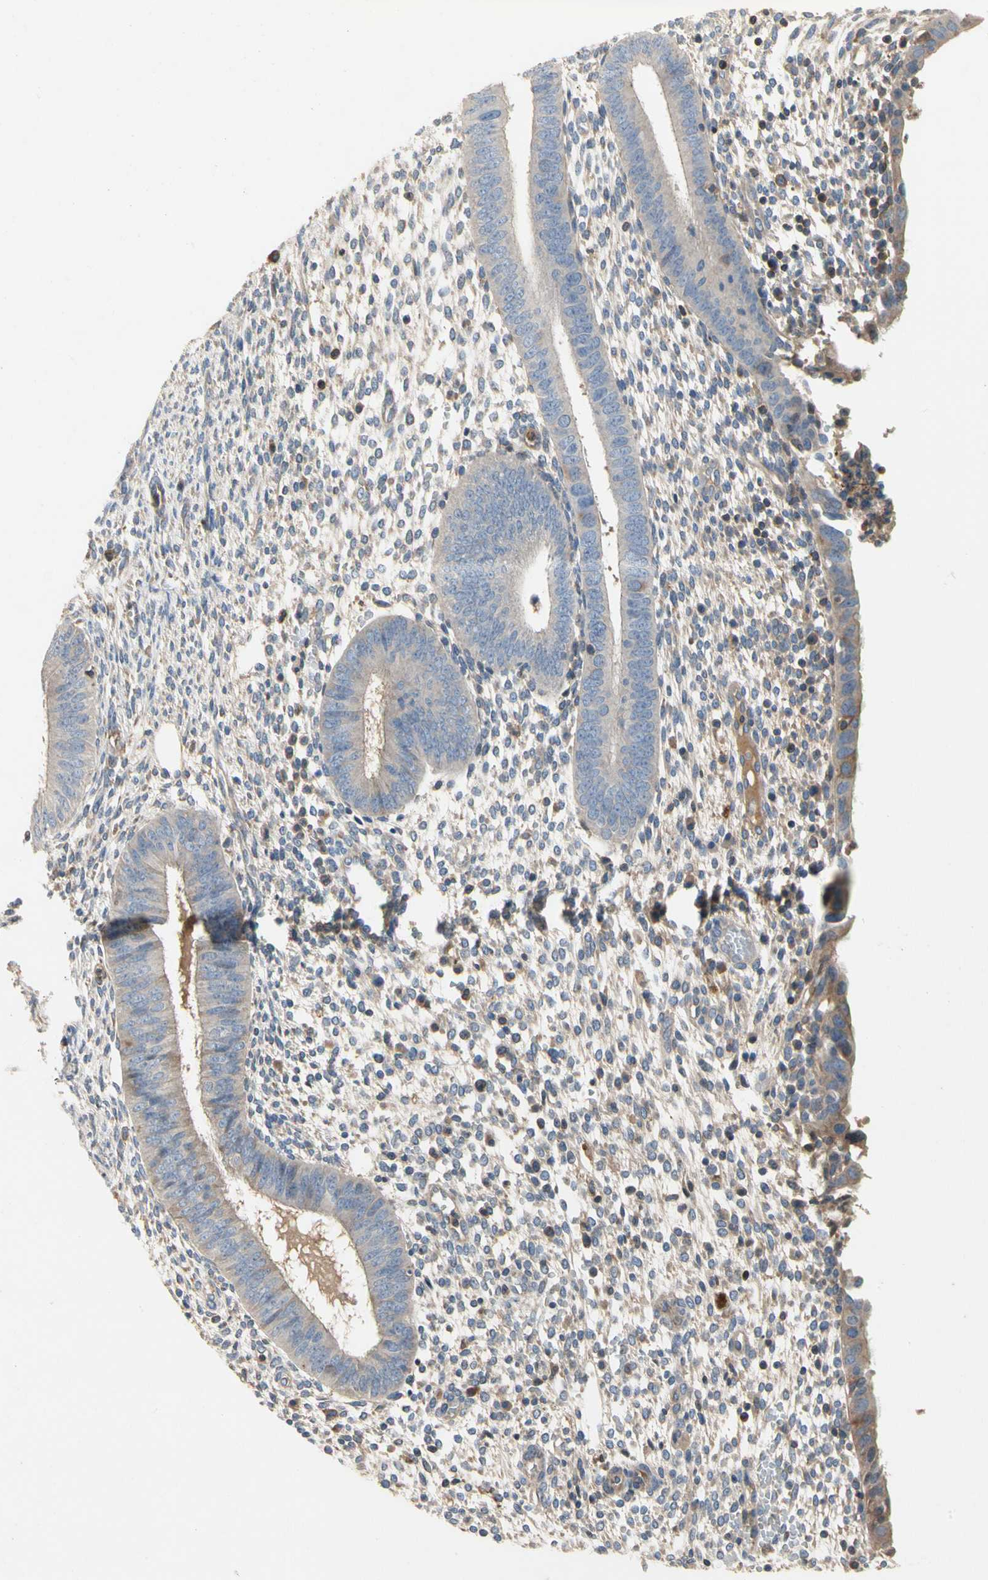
{"staining": {"intensity": "negative", "quantity": "none", "location": "none"}, "tissue": "endometrium", "cell_type": "Cells in endometrial stroma", "image_type": "normal", "snomed": [{"axis": "morphology", "description": "Normal tissue, NOS"}, {"axis": "topography", "description": "Endometrium"}], "caption": "Benign endometrium was stained to show a protein in brown. There is no significant expression in cells in endometrial stroma. Nuclei are stained in blue.", "gene": "CRTAC1", "patient": {"sex": "female", "age": 35}}